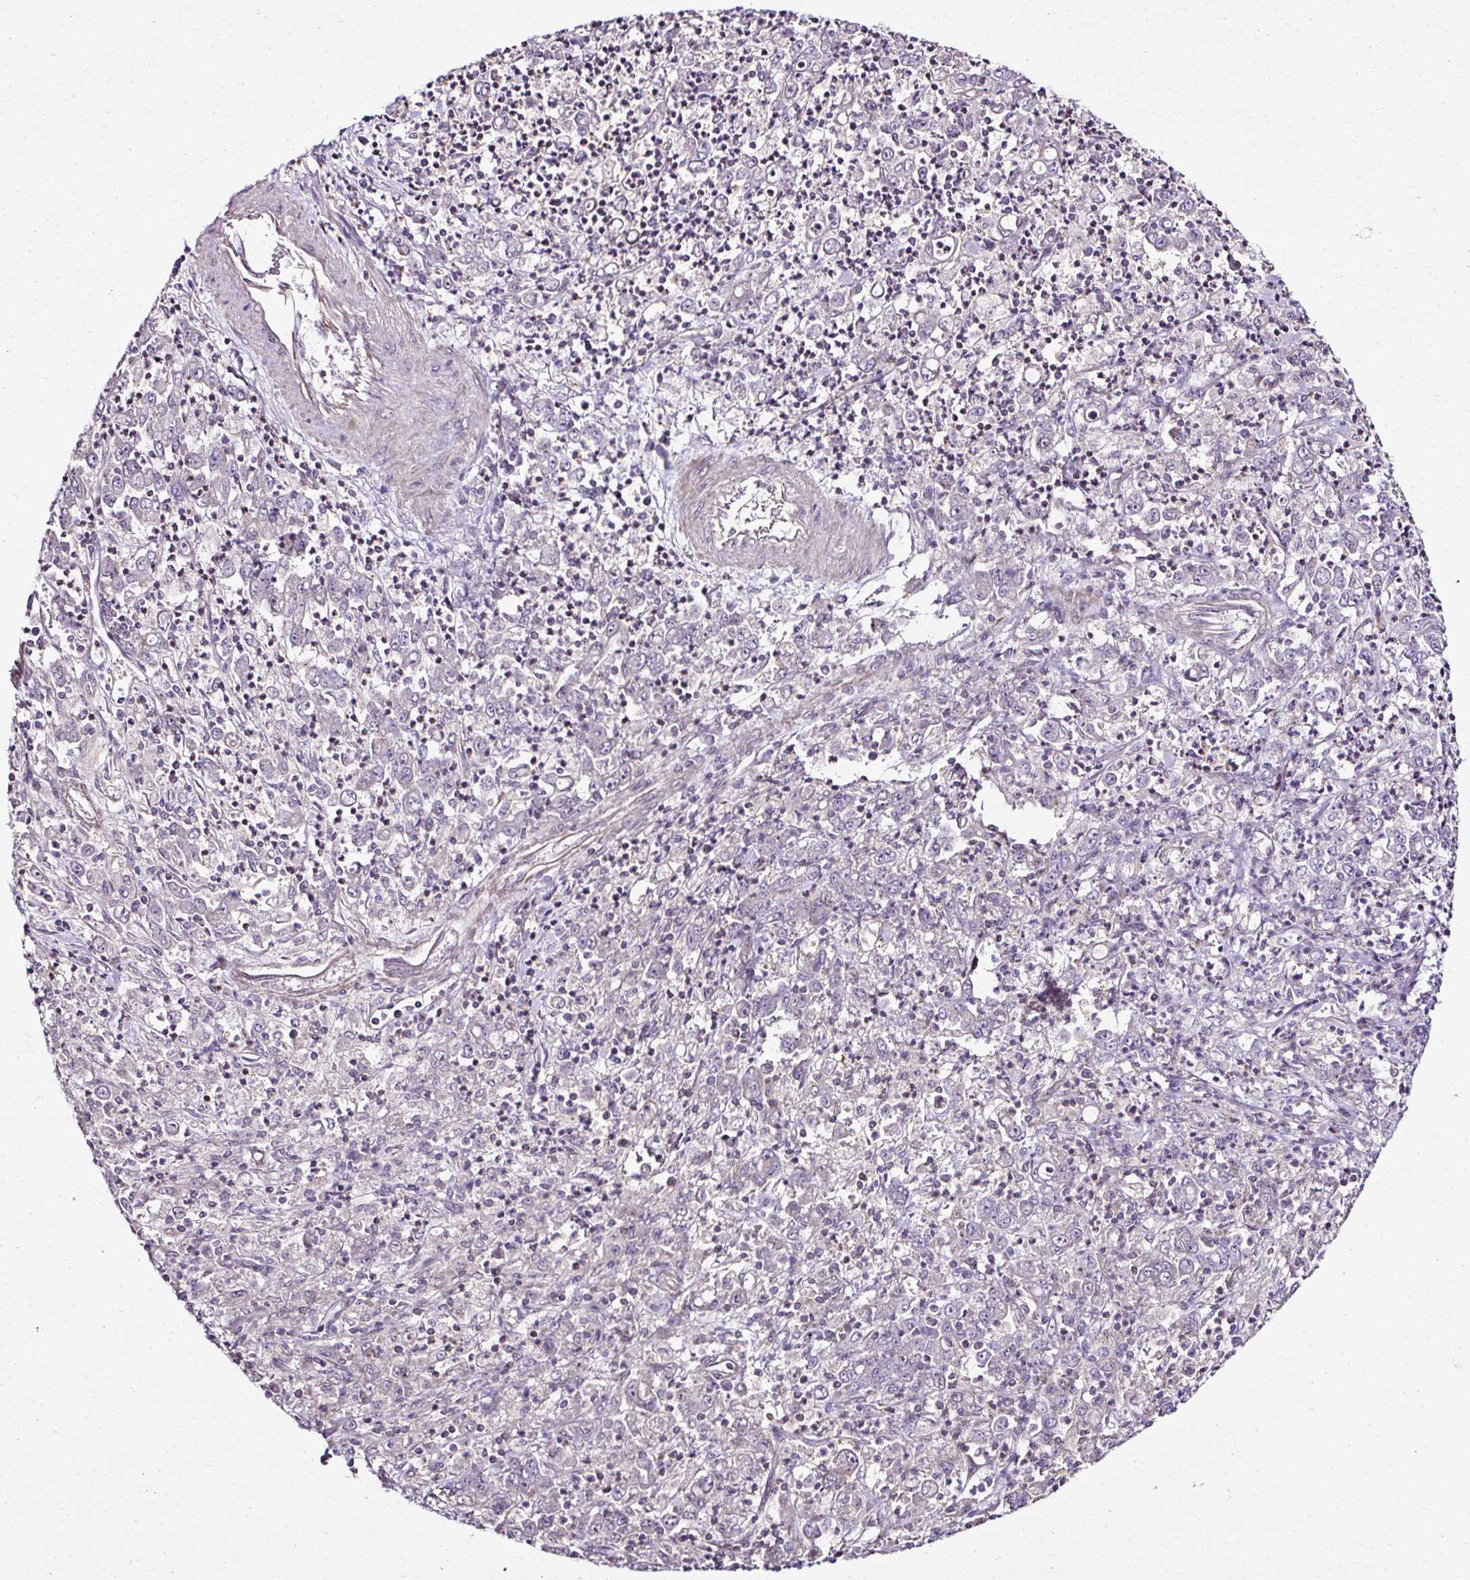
{"staining": {"intensity": "negative", "quantity": "none", "location": "none"}, "tissue": "stomach cancer", "cell_type": "Tumor cells", "image_type": "cancer", "snomed": [{"axis": "morphology", "description": "Adenocarcinoma, NOS"}, {"axis": "topography", "description": "Stomach, lower"}], "caption": "Histopathology image shows no protein expression in tumor cells of stomach adenocarcinoma tissue. The staining was performed using DAB to visualize the protein expression in brown, while the nuclei were stained in blue with hematoxylin (Magnification: 20x).", "gene": "CCDC85C", "patient": {"sex": "female", "age": 71}}